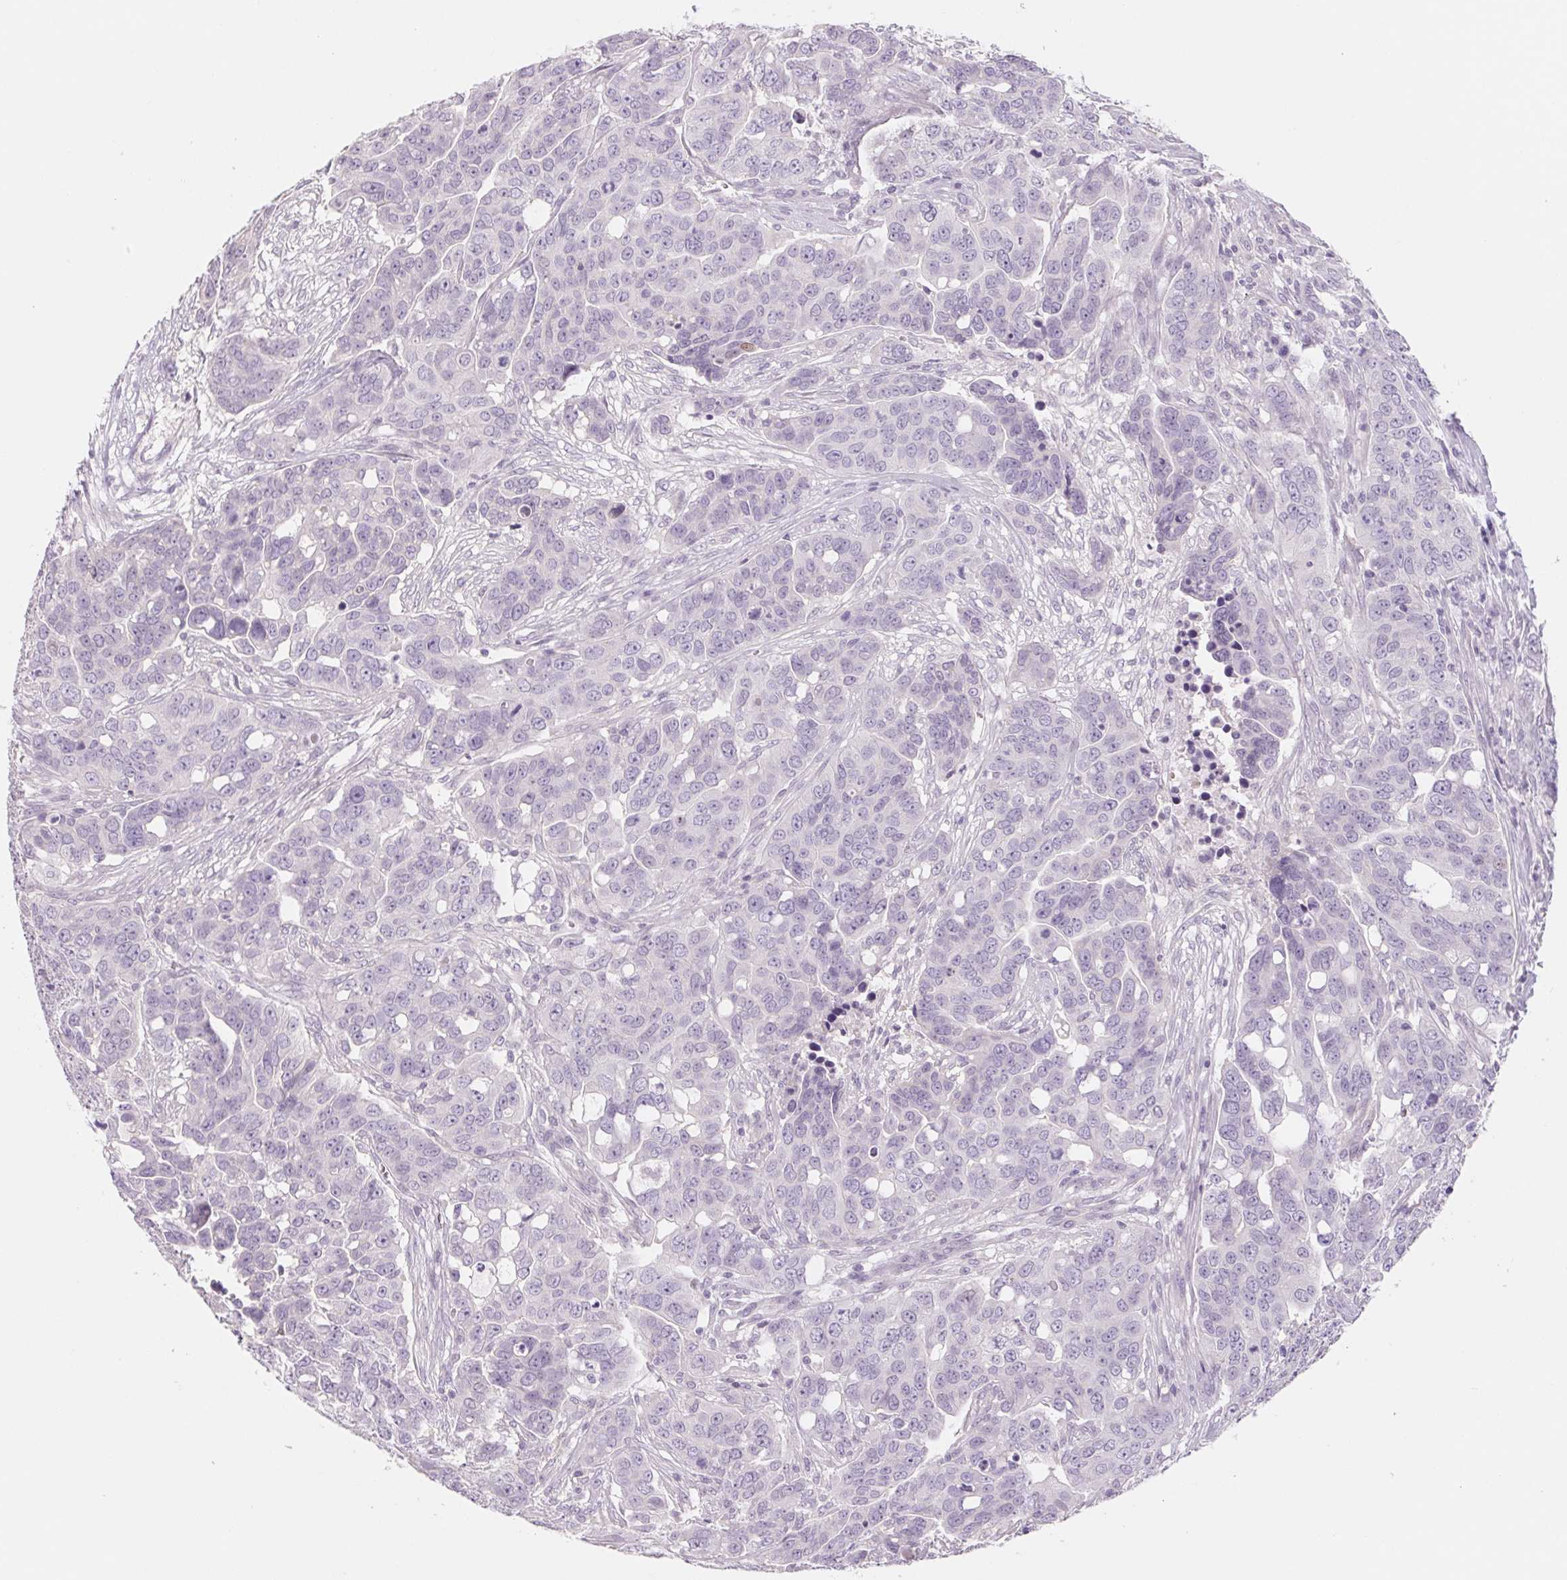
{"staining": {"intensity": "negative", "quantity": "none", "location": "none"}, "tissue": "ovarian cancer", "cell_type": "Tumor cells", "image_type": "cancer", "snomed": [{"axis": "morphology", "description": "Carcinoma, endometroid"}, {"axis": "topography", "description": "Ovary"}], "caption": "The histopathology image displays no significant expression in tumor cells of ovarian cancer.", "gene": "POU1F1", "patient": {"sex": "female", "age": 78}}